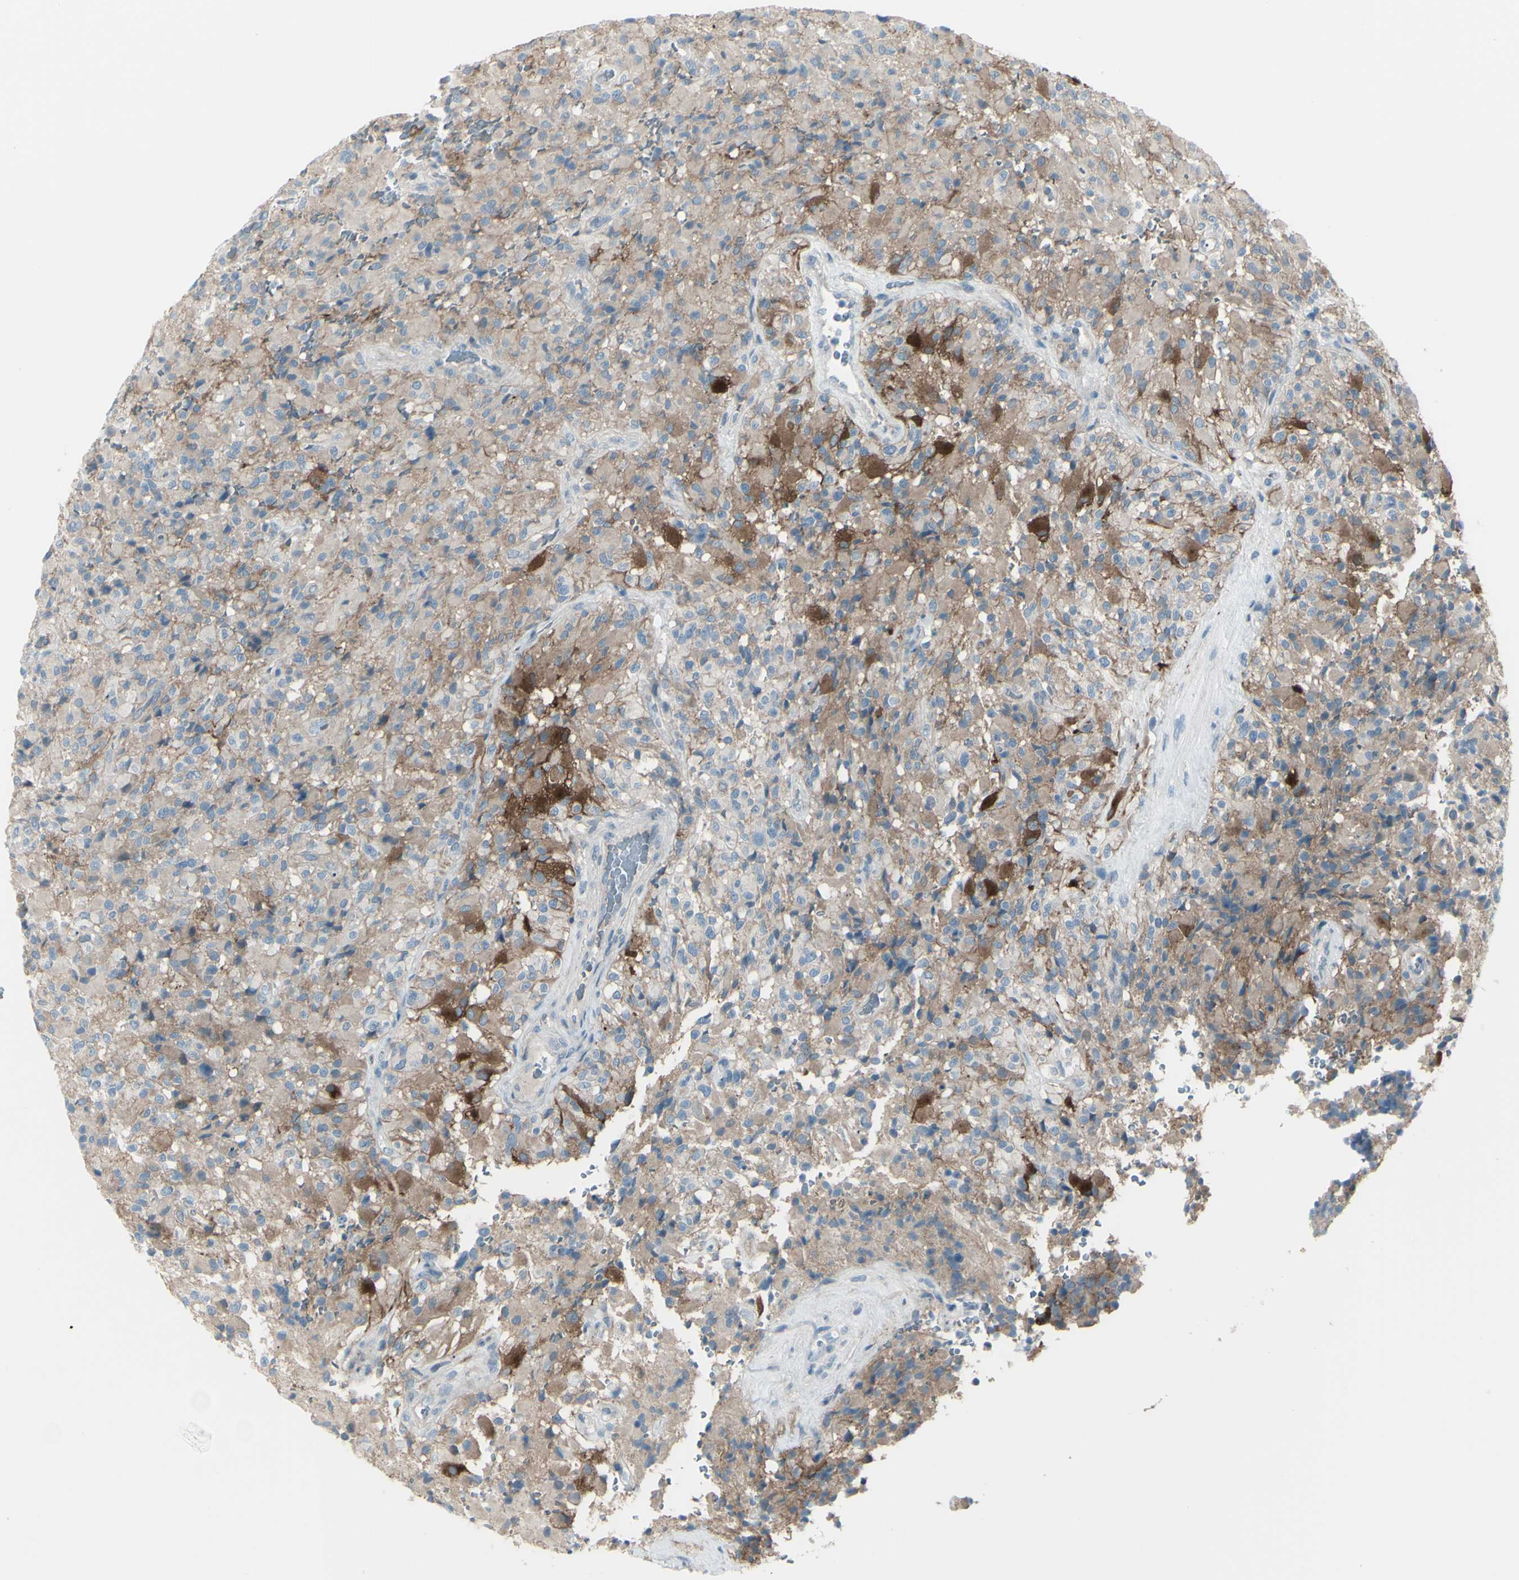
{"staining": {"intensity": "weak", "quantity": "<25%", "location": "cytoplasmic/membranous"}, "tissue": "glioma", "cell_type": "Tumor cells", "image_type": "cancer", "snomed": [{"axis": "morphology", "description": "Glioma, malignant, High grade"}, {"axis": "topography", "description": "Brain"}], "caption": "Protein analysis of glioma reveals no significant expression in tumor cells.", "gene": "GPR34", "patient": {"sex": "male", "age": 71}}